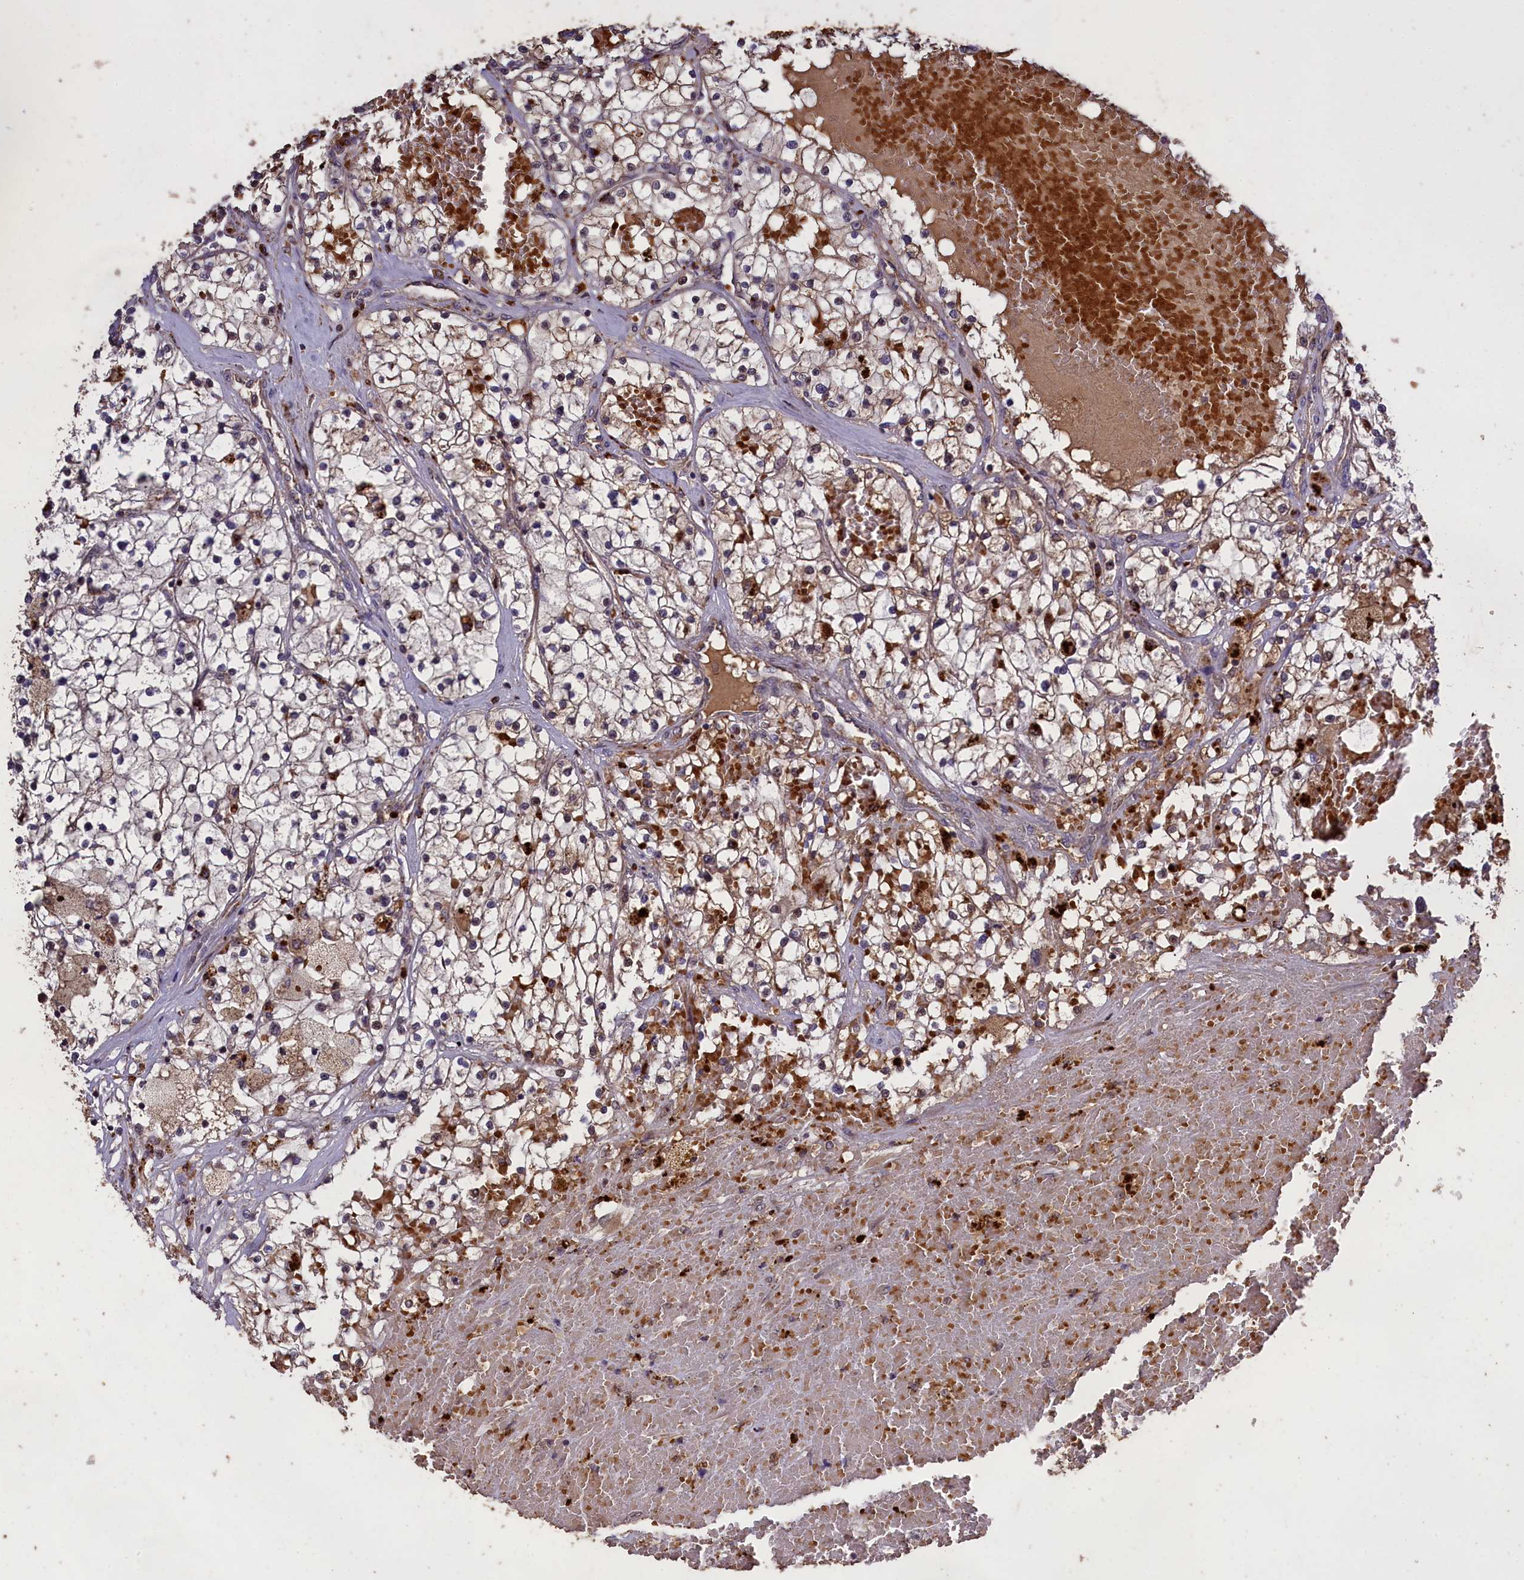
{"staining": {"intensity": "weak", "quantity": ">75%", "location": "cytoplasmic/membranous"}, "tissue": "renal cancer", "cell_type": "Tumor cells", "image_type": "cancer", "snomed": [{"axis": "morphology", "description": "Normal tissue, NOS"}, {"axis": "morphology", "description": "Adenocarcinoma, NOS"}, {"axis": "topography", "description": "Kidney"}], "caption": "Immunohistochemistry histopathology image of human adenocarcinoma (renal) stained for a protein (brown), which exhibits low levels of weak cytoplasmic/membranous staining in approximately >75% of tumor cells.", "gene": "CLRN2", "patient": {"sex": "male", "age": 68}}